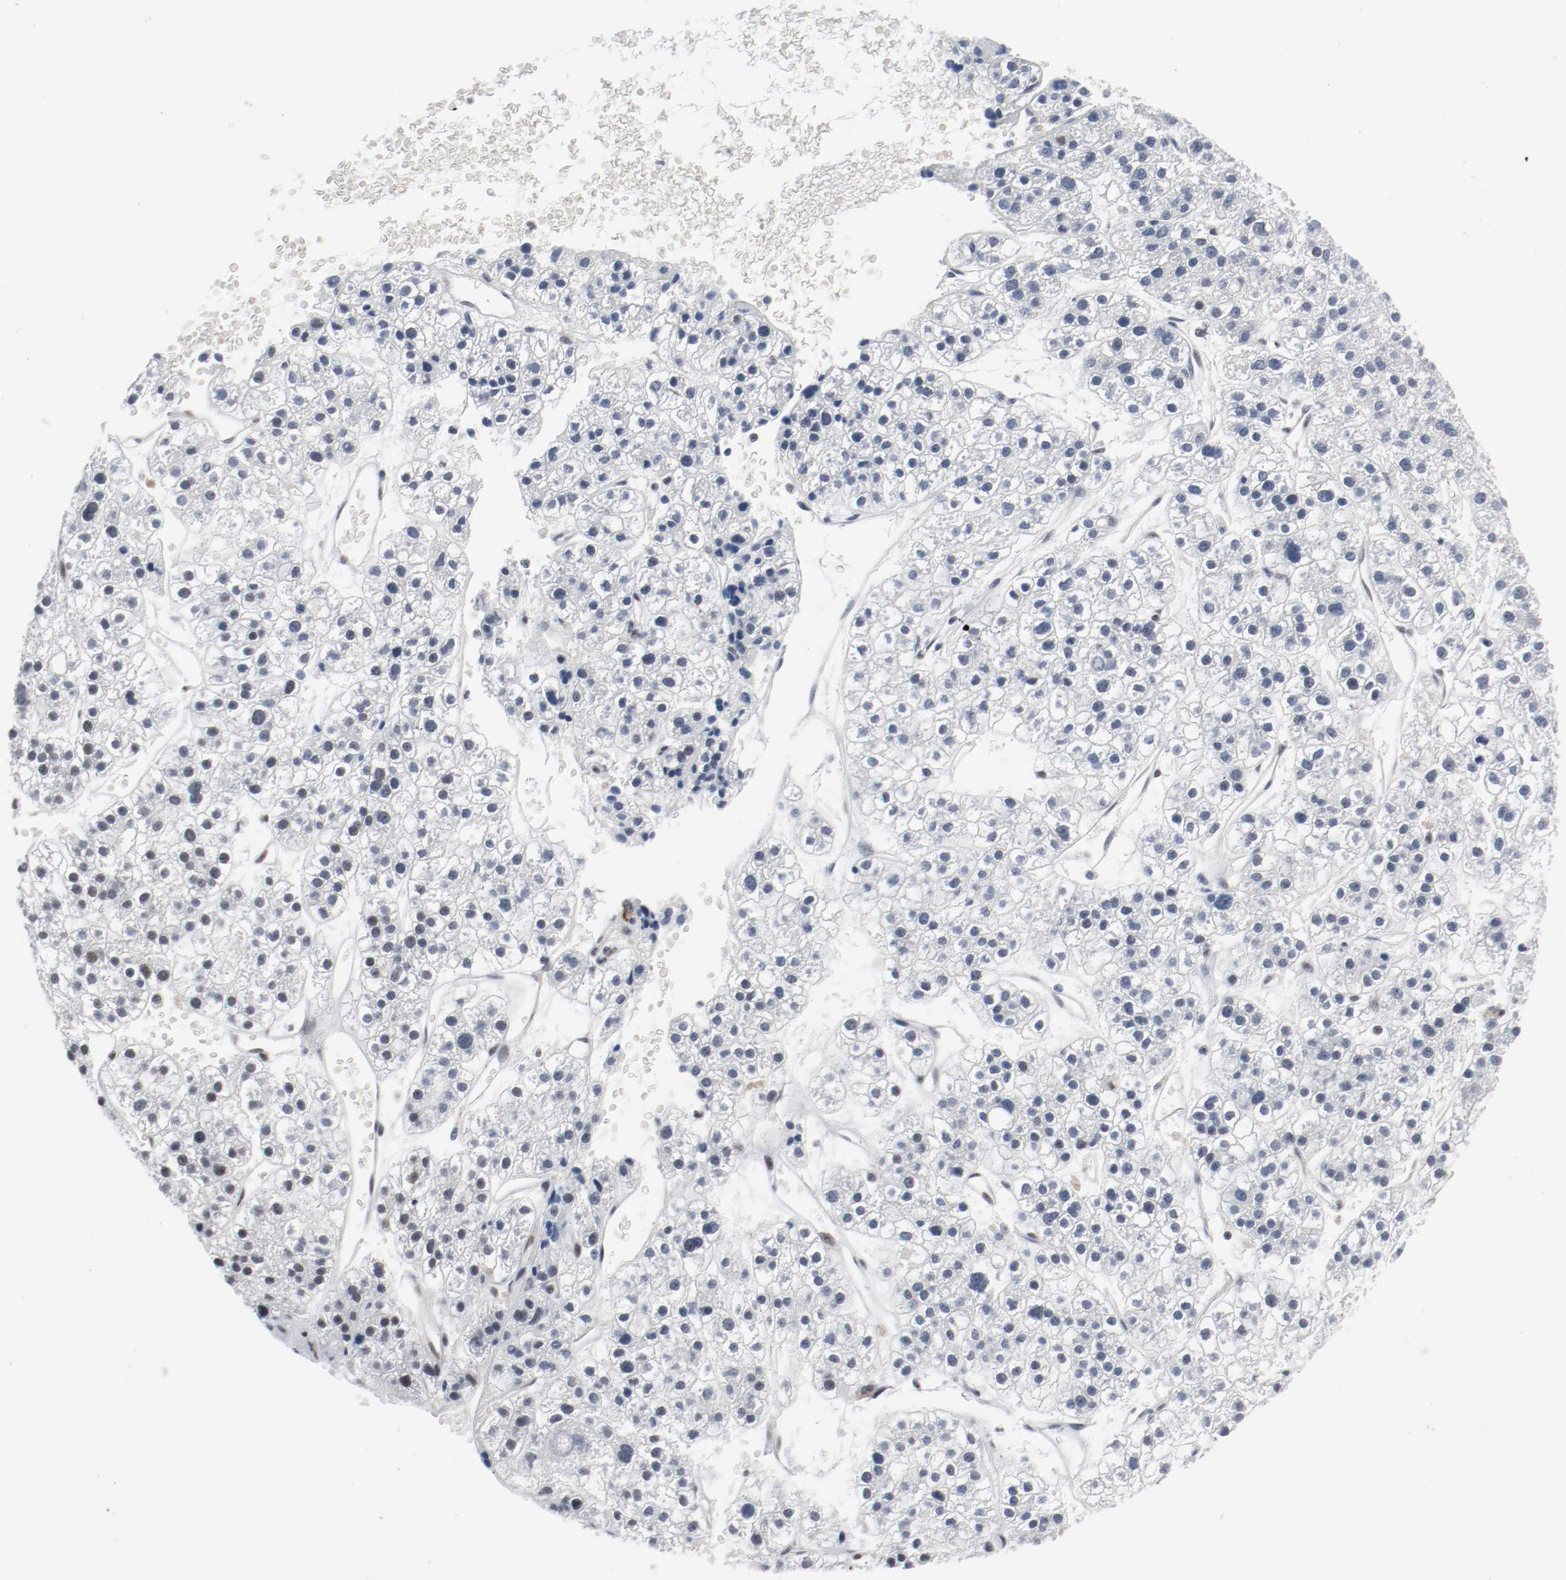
{"staining": {"intensity": "moderate", "quantity": ">75%", "location": "nuclear"}, "tissue": "liver cancer", "cell_type": "Tumor cells", "image_type": "cancer", "snomed": [{"axis": "morphology", "description": "Carcinoma, Hepatocellular, NOS"}, {"axis": "topography", "description": "Liver"}], "caption": "Immunohistochemistry photomicrograph of neoplastic tissue: human hepatocellular carcinoma (liver) stained using immunohistochemistry demonstrates medium levels of moderate protein expression localized specifically in the nuclear of tumor cells, appearing as a nuclear brown color.", "gene": "JMJD6", "patient": {"sex": "female", "age": 85}}